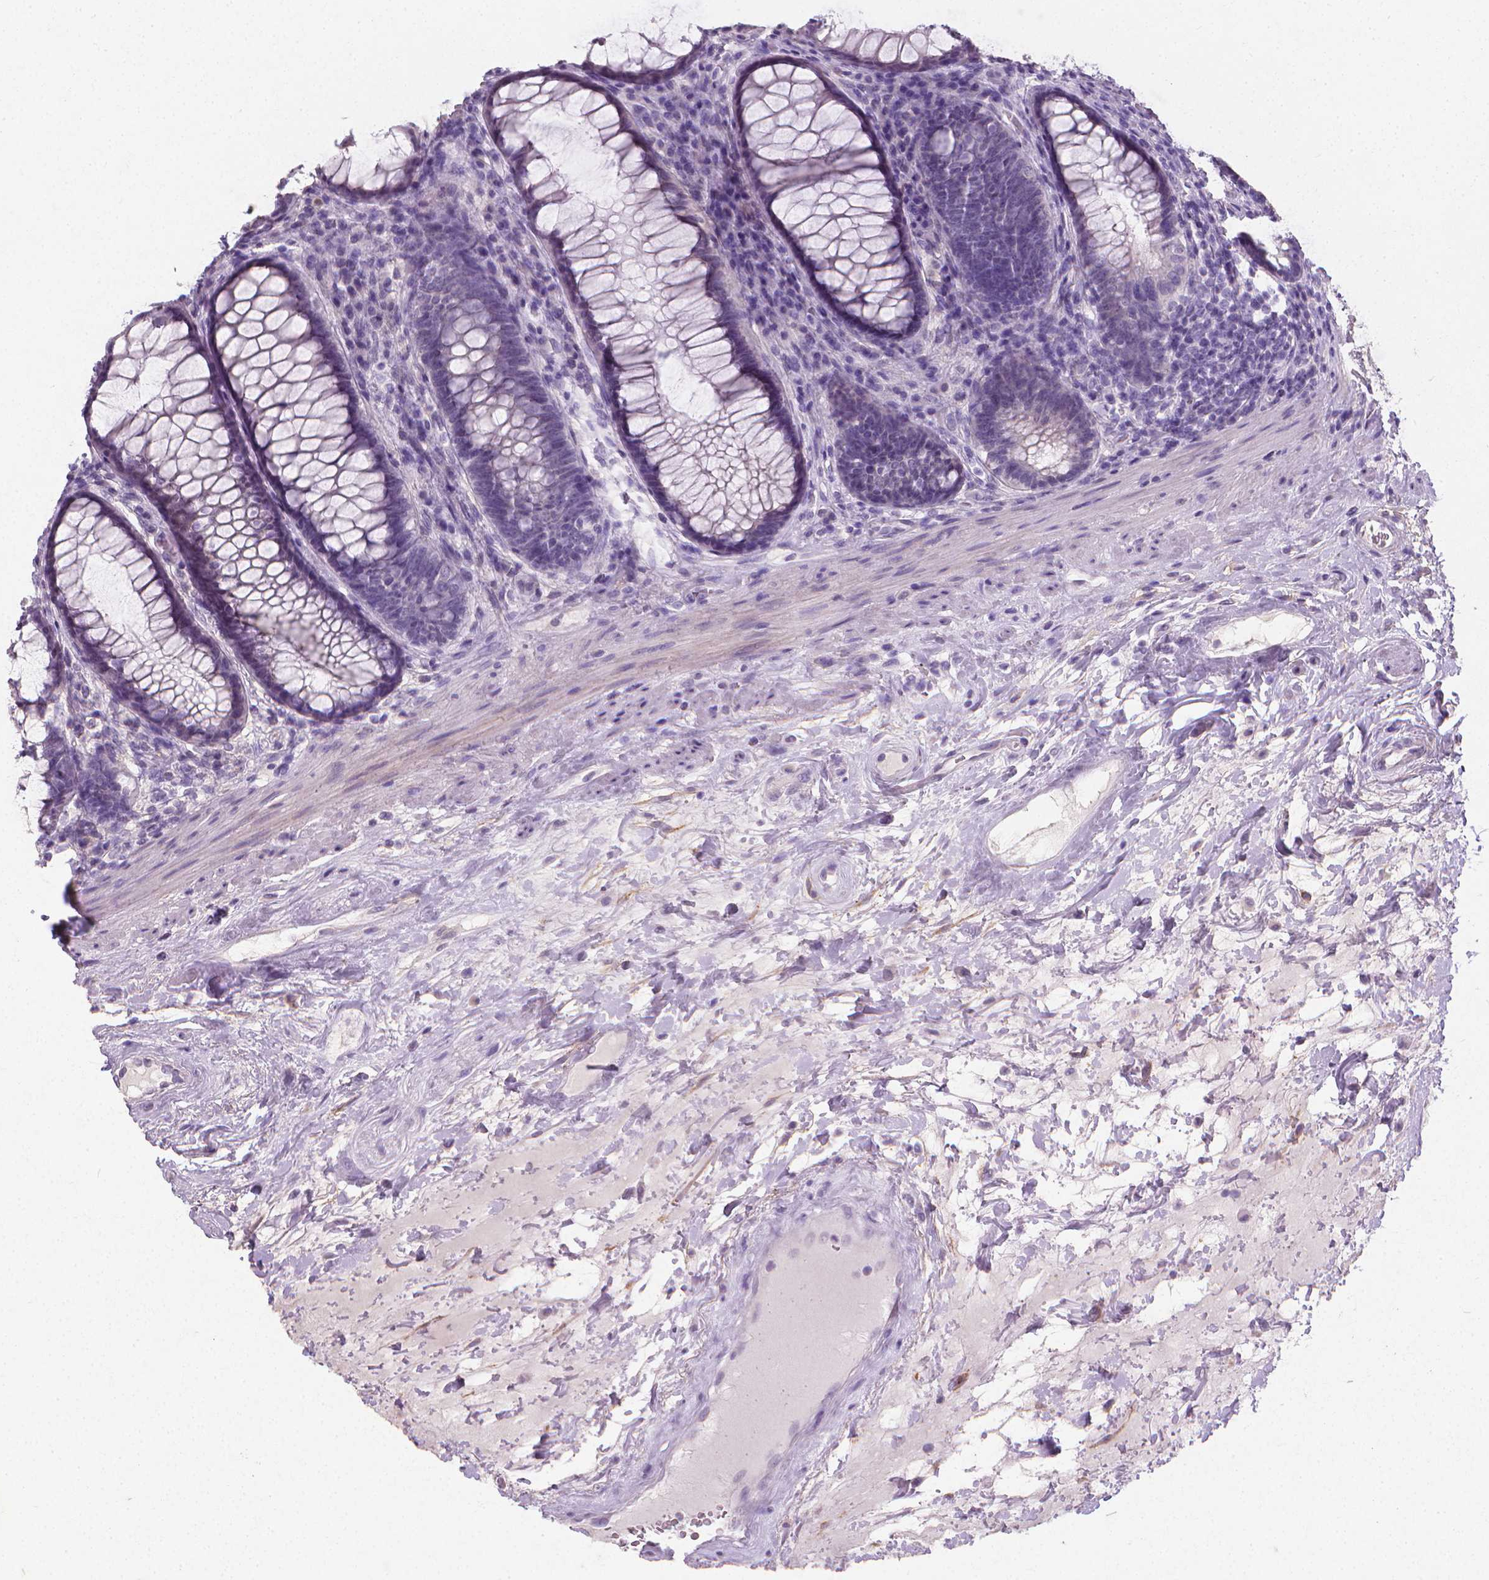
{"staining": {"intensity": "negative", "quantity": "none", "location": "none"}, "tissue": "rectum", "cell_type": "Glandular cells", "image_type": "normal", "snomed": [{"axis": "morphology", "description": "Normal tissue, NOS"}, {"axis": "topography", "description": "Rectum"}], "caption": "Protein analysis of unremarkable rectum shows no significant expression in glandular cells.", "gene": "XPNPEP2", "patient": {"sex": "male", "age": 72}}